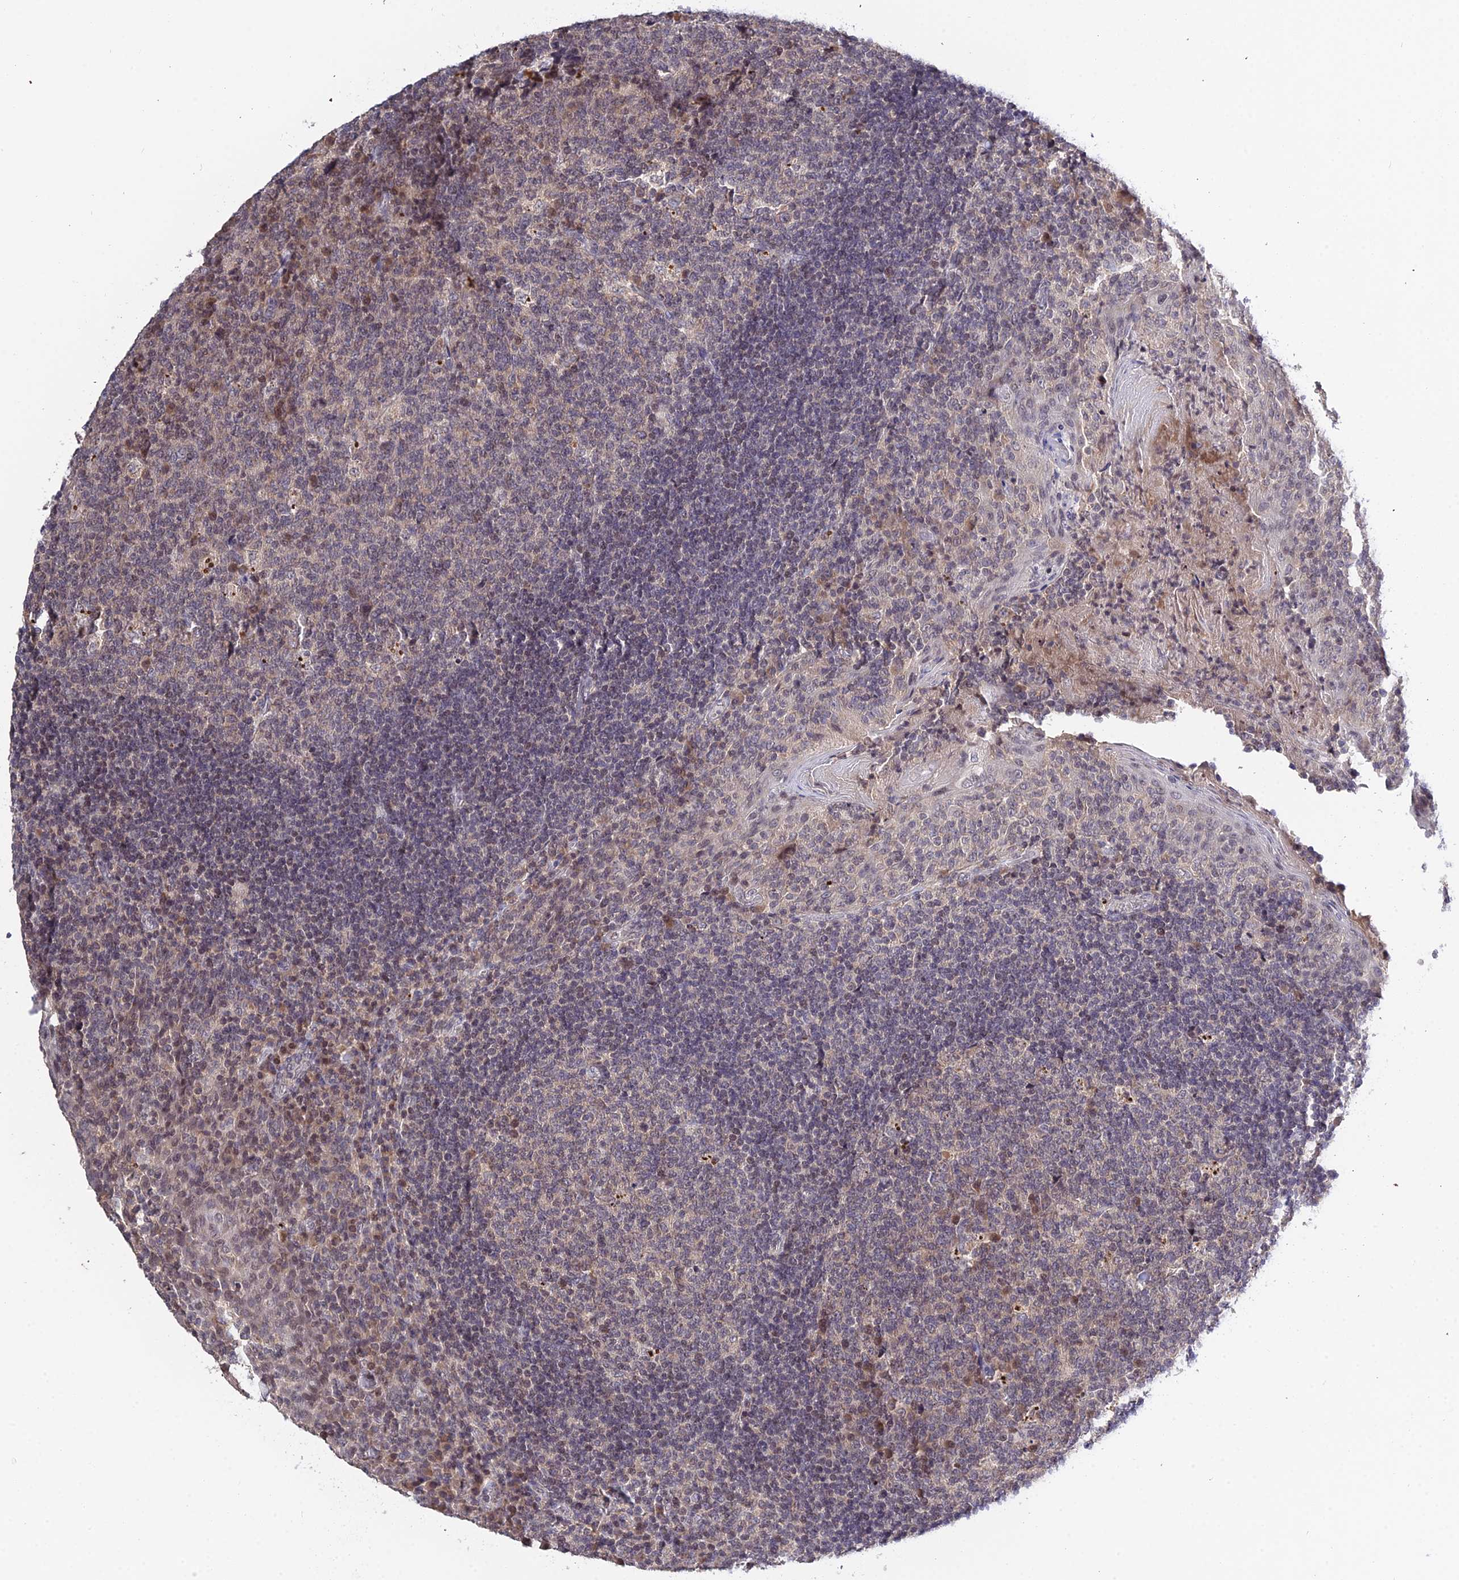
{"staining": {"intensity": "moderate", "quantity": "<25%", "location": "nuclear"}, "tissue": "tonsil", "cell_type": "Germinal center cells", "image_type": "normal", "snomed": [{"axis": "morphology", "description": "Normal tissue, NOS"}, {"axis": "topography", "description": "Tonsil"}], "caption": "High-magnification brightfield microscopy of unremarkable tonsil stained with DAB (brown) and counterstained with hematoxylin (blue). germinal center cells exhibit moderate nuclear expression is seen in approximately<25% of cells.", "gene": "TEKT1", "patient": {"sex": "male", "age": 17}}